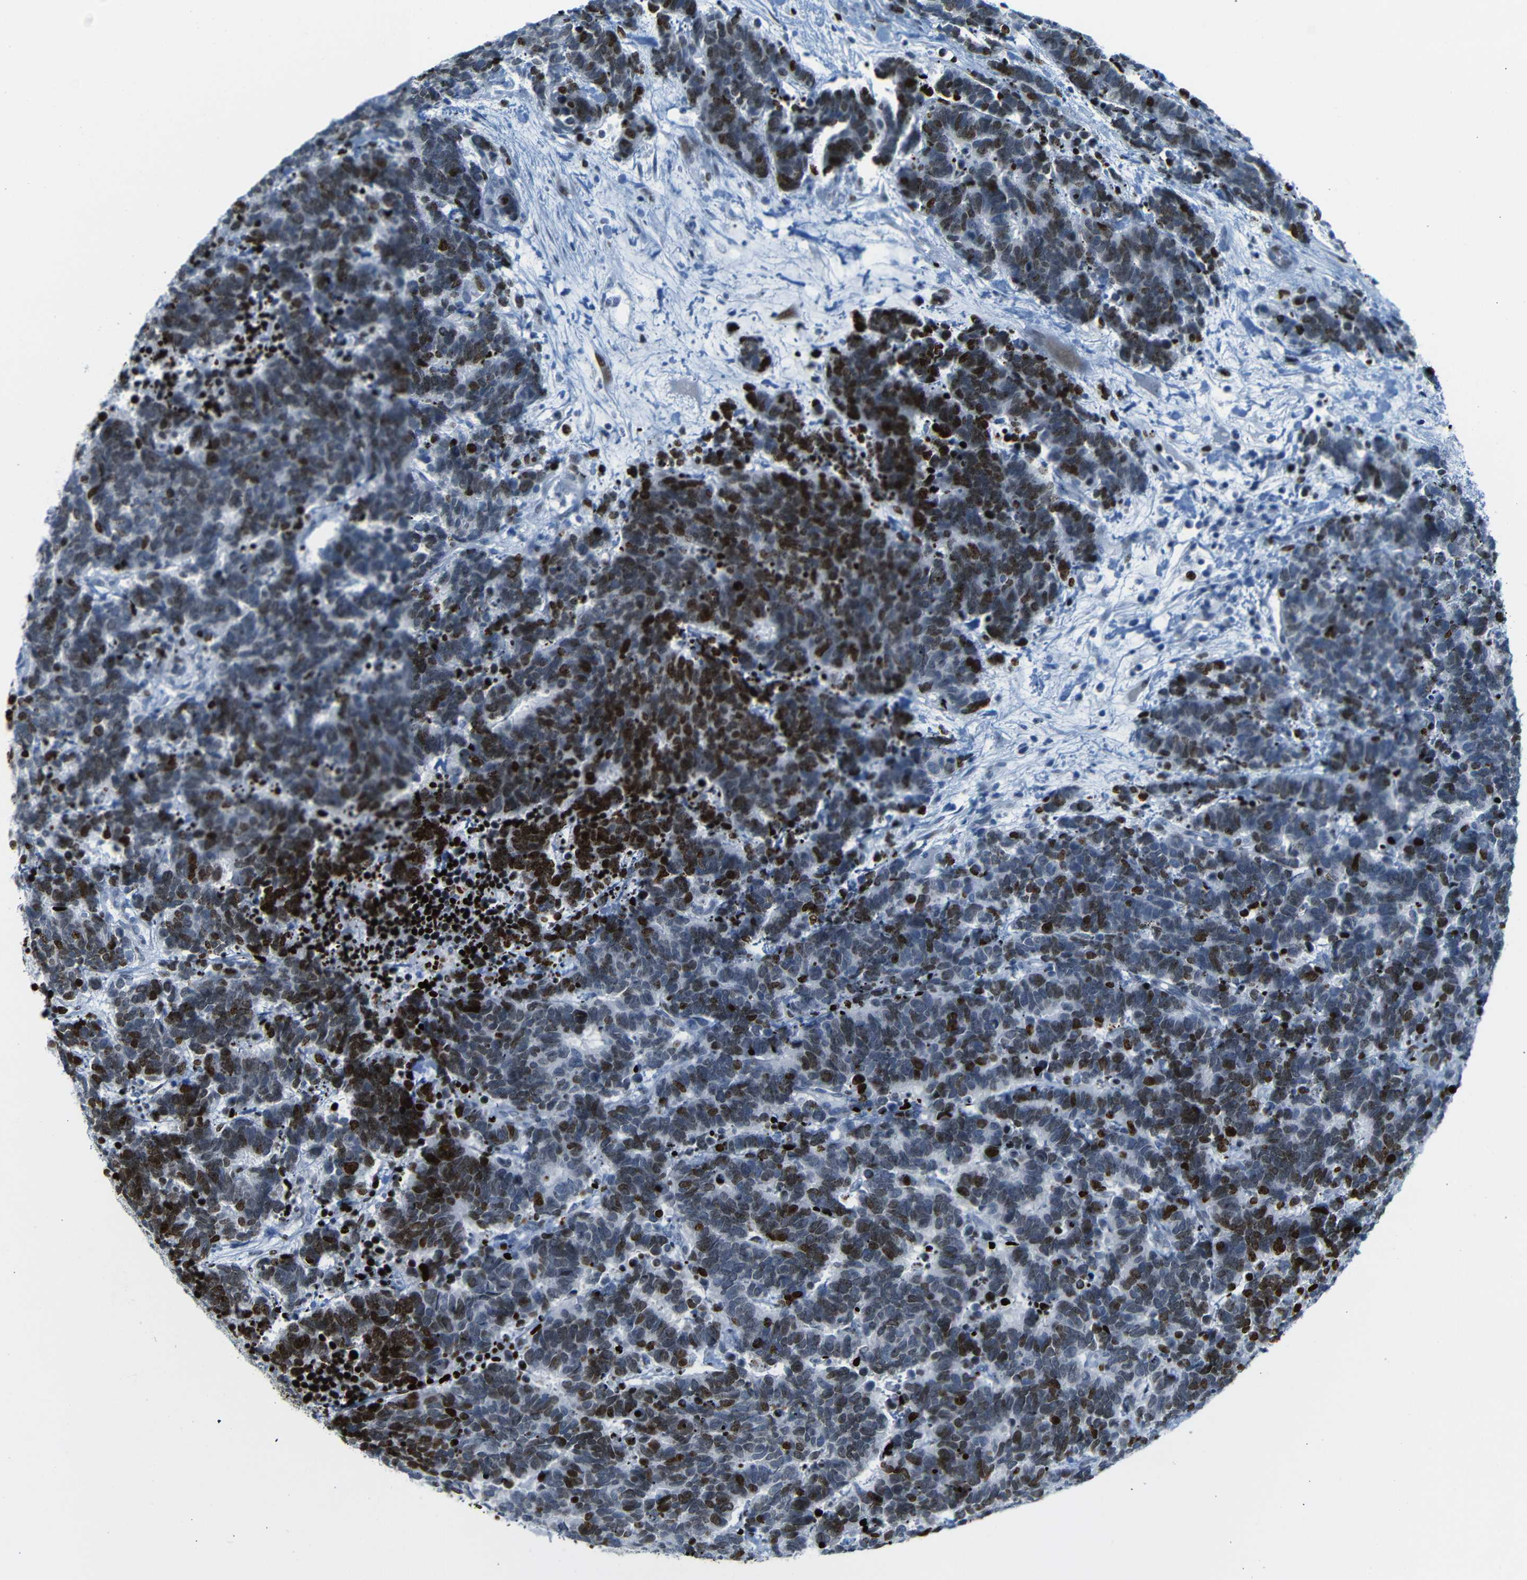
{"staining": {"intensity": "moderate", "quantity": "25%-75%", "location": "nuclear"}, "tissue": "carcinoid", "cell_type": "Tumor cells", "image_type": "cancer", "snomed": [{"axis": "morphology", "description": "Carcinoma, NOS"}, {"axis": "morphology", "description": "Carcinoid, malignant, NOS"}, {"axis": "topography", "description": "Urinary bladder"}], "caption": "This is a micrograph of immunohistochemistry staining of carcinoid, which shows moderate staining in the nuclear of tumor cells.", "gene": "NPIPB15", "patient": {"sex": "male", "age": 57}}